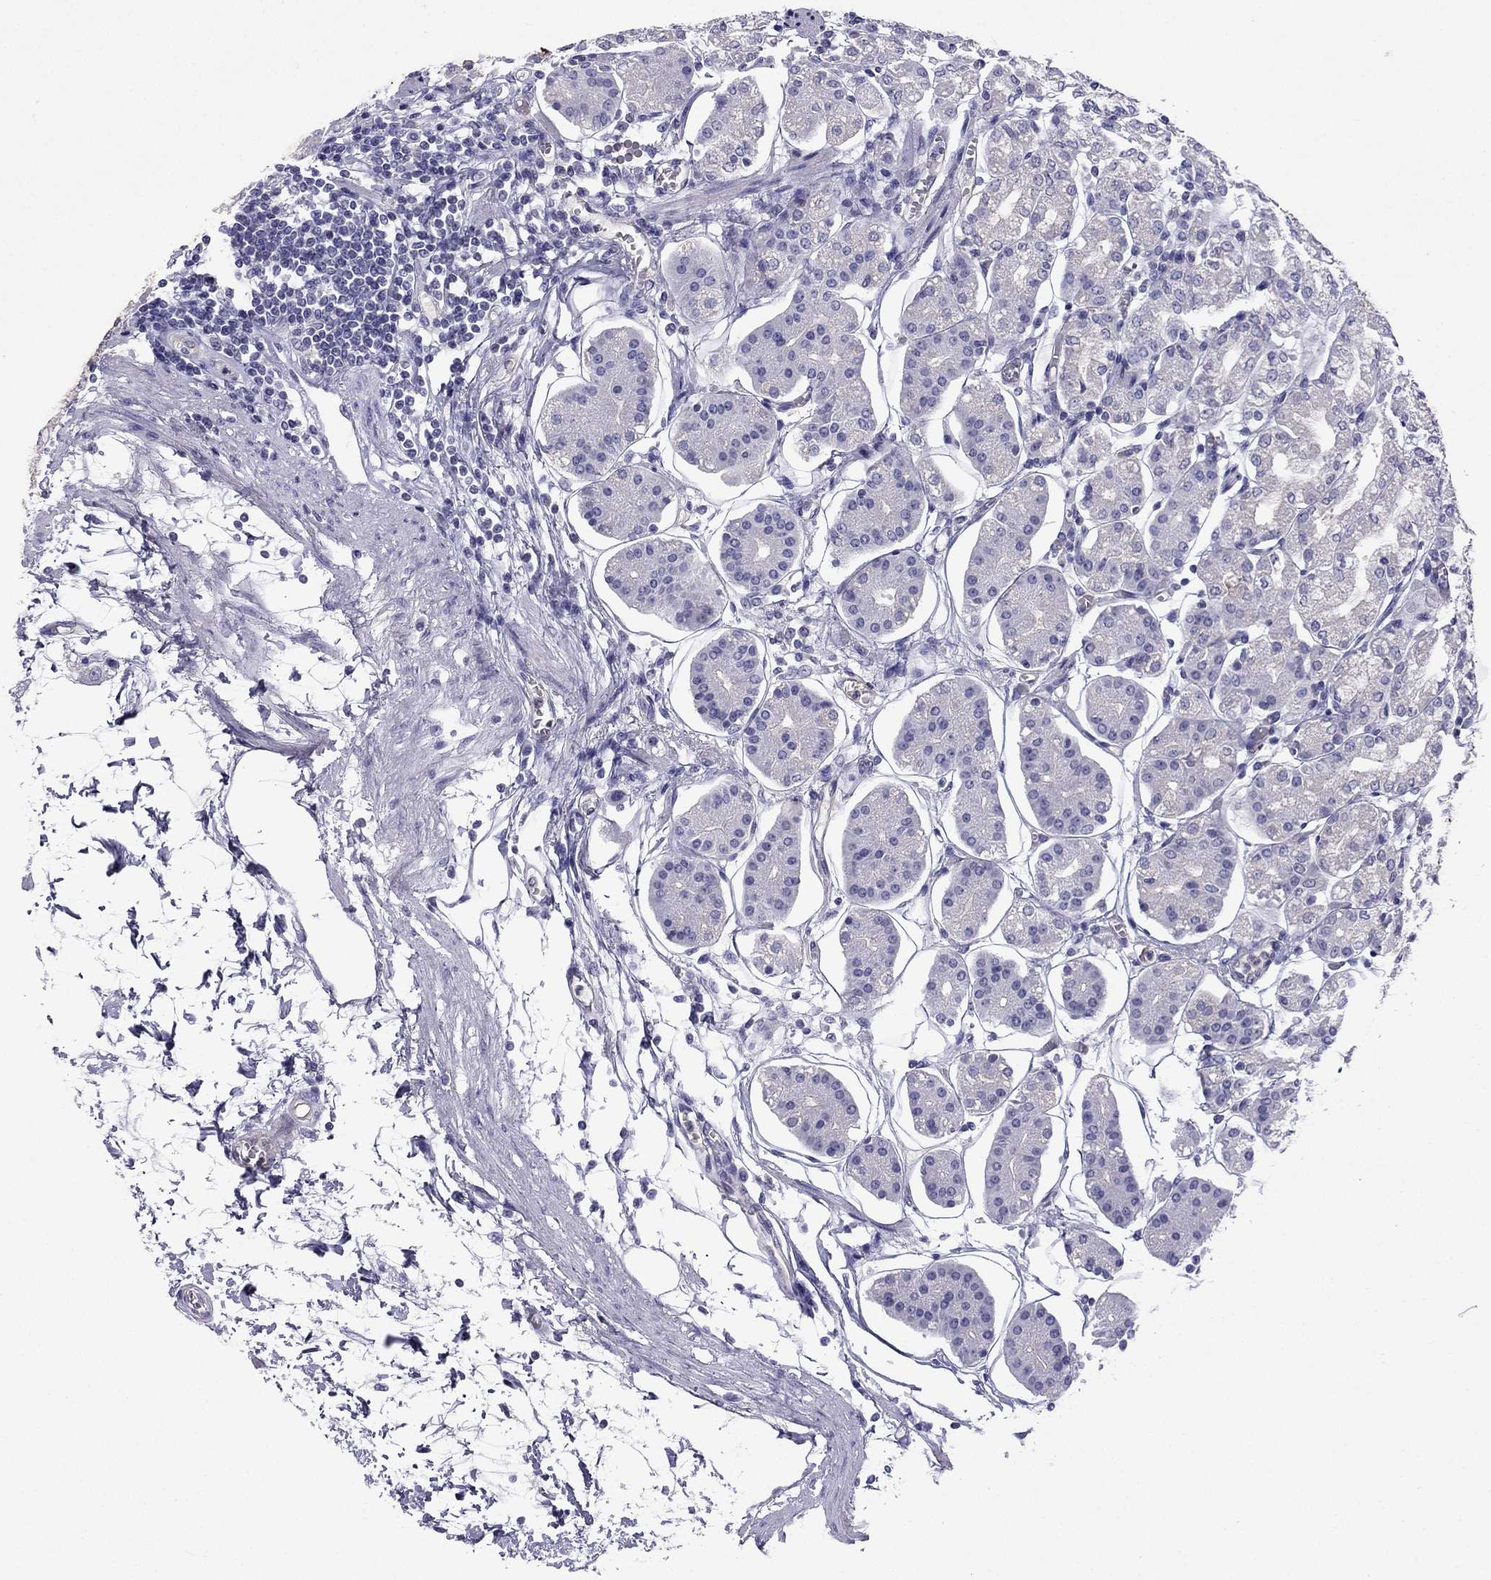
{"staining": {"intensity": "negative", "quantity": "none", "location": "none"}, "tissue": "stomach", "cell_type": "Glandular cells", "image_type": "normal", "snomed": [{"axis": "morphology", "description": "Normal tissue, NOS"}, {"axis": "topography", "description": "Skeletal muscle"}, {"axis": "topography", "description": "Stomach"}], "caption": "This is an immunohistochemistry micrograph of benign human stomach. There is no expression in glandular cells.", "gene": "GJA8", "patient": {"sex": "female", "age": 57}}